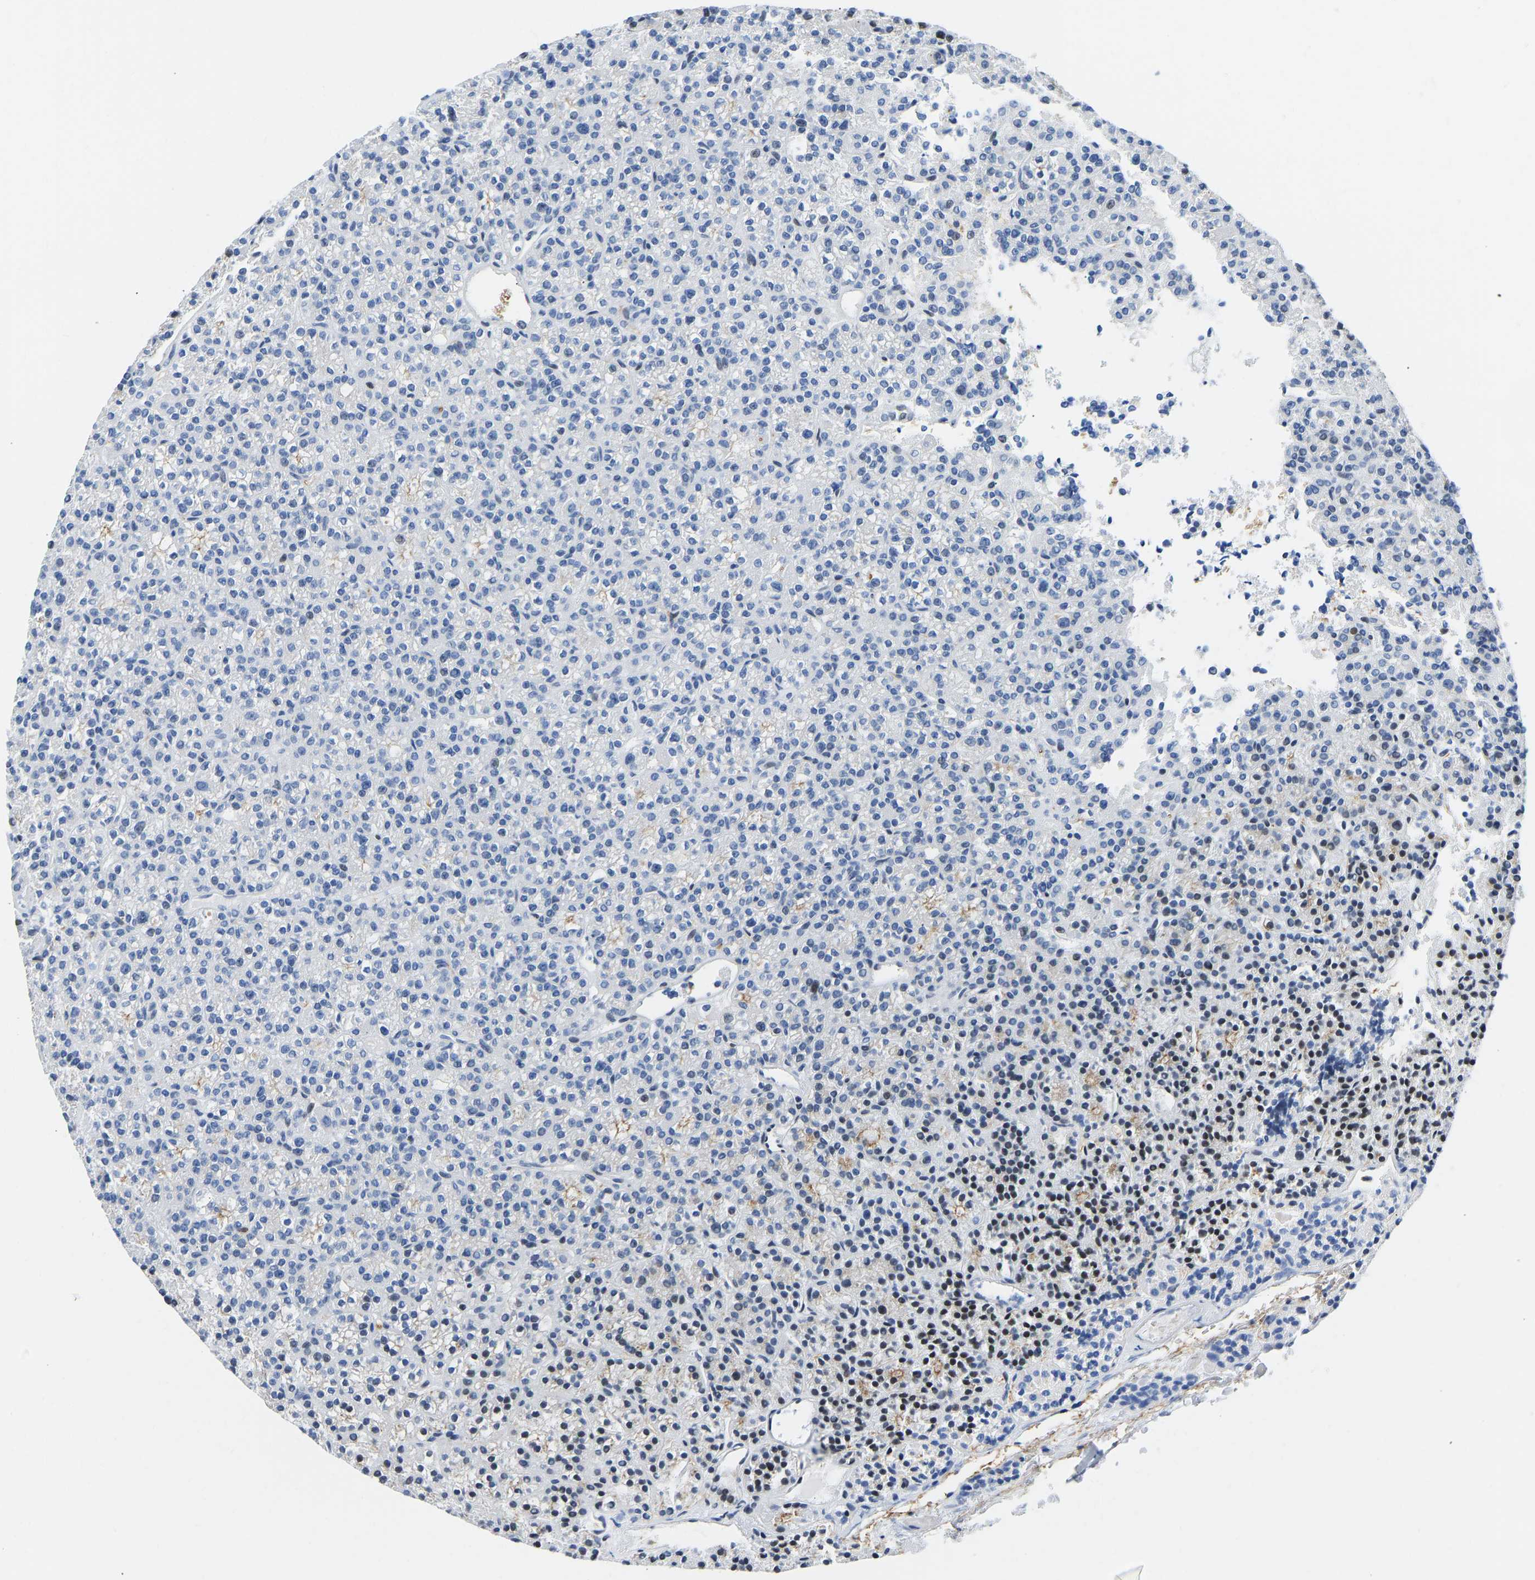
{"staining": {"intensity": "moderate", "quantity": "<25%", "location": "cytoplasmic/membranous"}, "tissue": "parathyroid gland", "cell_type": "Glandular cells", "image_type": "normal", "snomed": [{"axis": "morphology", "description": "Normal tissue, NOS"}, {"axis": "morphology", "description": "Adenoma, NOS"}, {"axis": "topography", "description": "Parathyroid gland"}], "caption": "IHC of benign human parathyroid gland exhibits low levels of moderate cytoplasmic/membranous positivity in approximately <25% of glandular cells. (DAB IHC with brightfield microscopy, high magnification).", "gene": "HDAC5", "patient": {"sex": "female", "age": 64}}